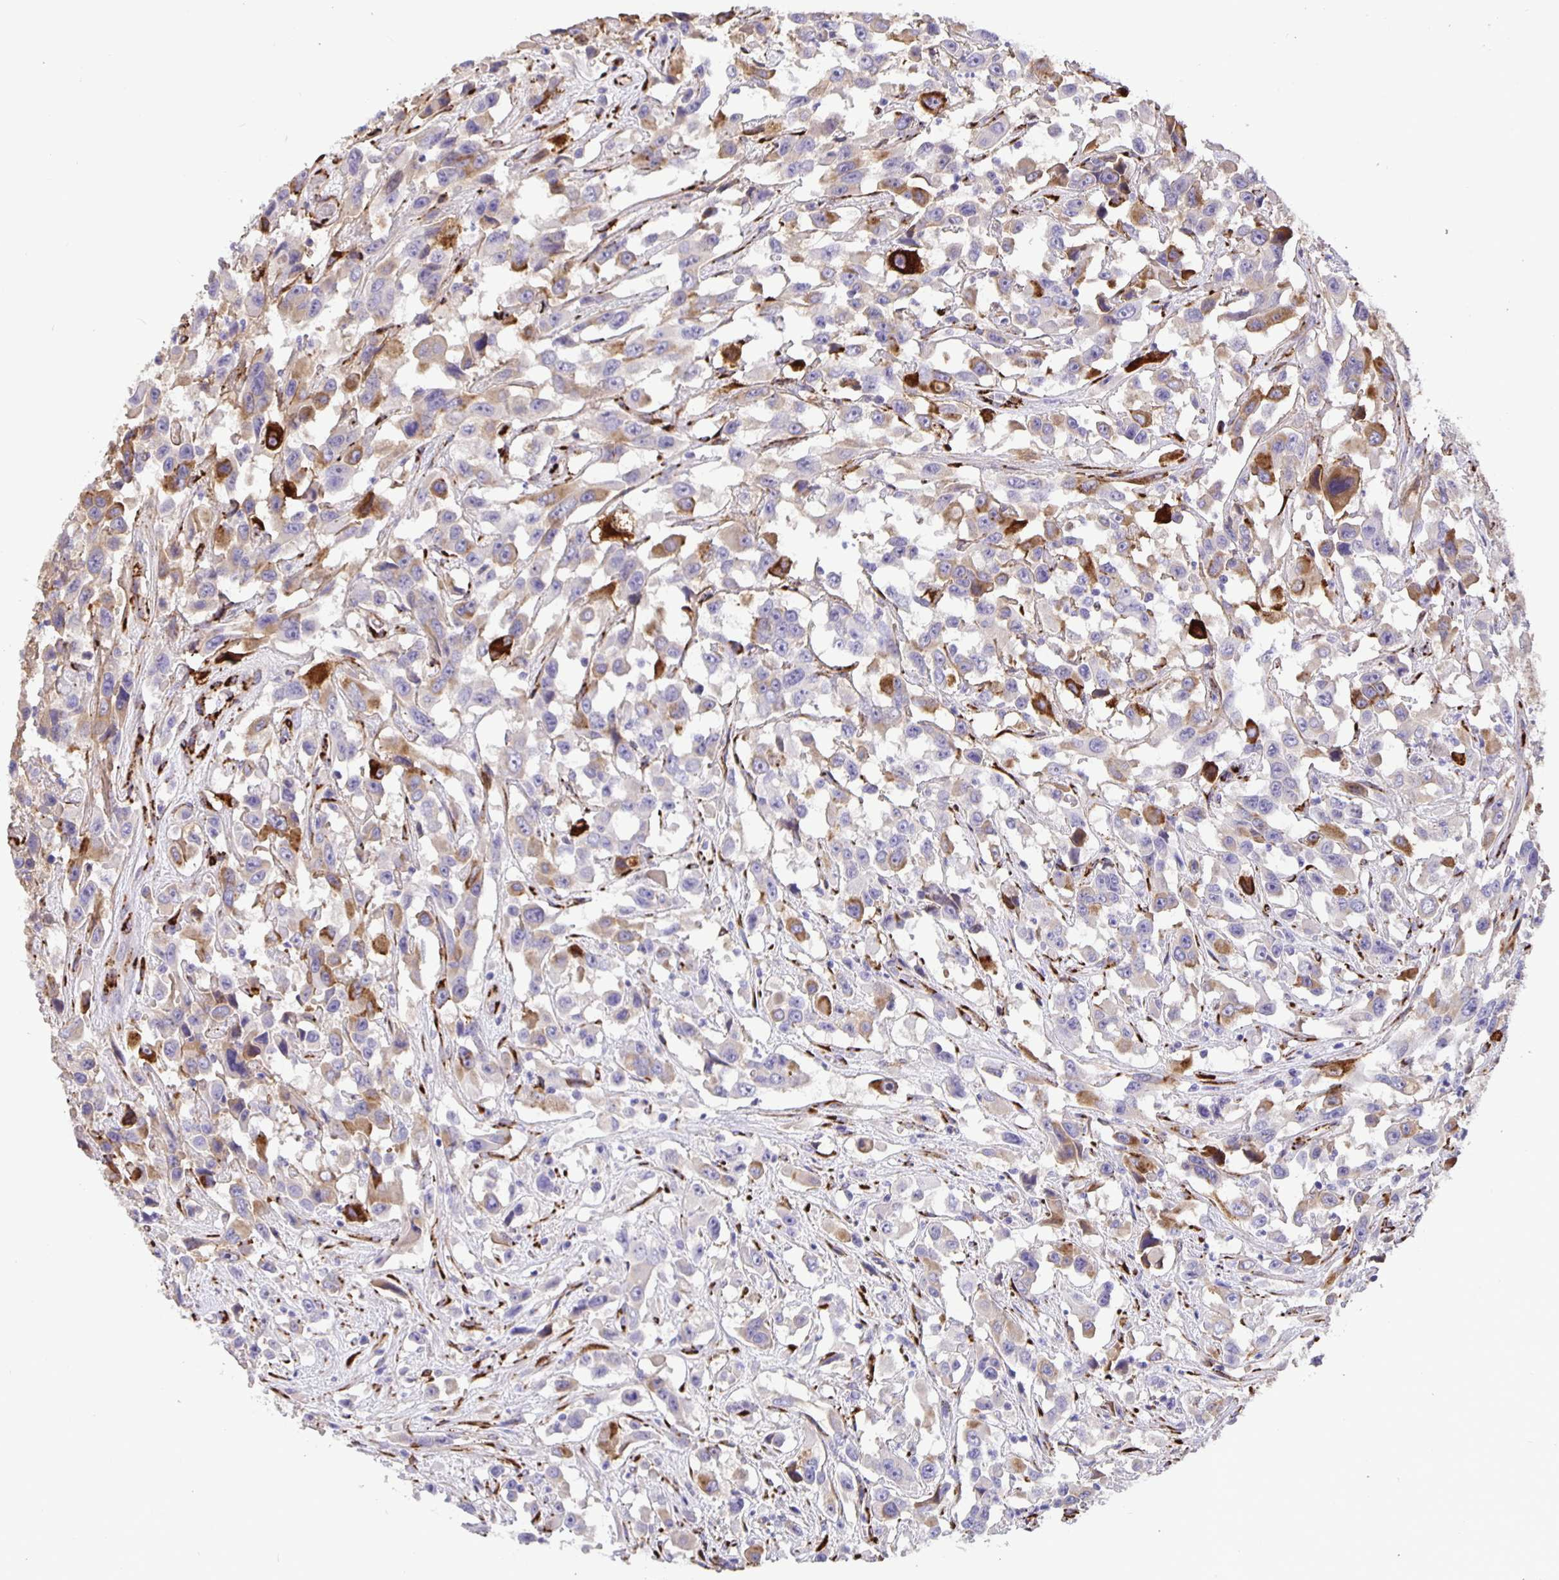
{"staining": {"intensity": "moderate", "quantity": "25%-75%", "location": "cytoplasmic/membranous"}, "tissue": "urothelial cancer", "cell_type": "Tumor cells", "image_type": "cancer", "snomed": [{"axis": "morphology", "description": "Urothelial carcinoma, High grade"}, {"axis": "topography", "description": "Urinary bladder"}], "caption": "About 25%-75% of tumor cells in human high-grade urothelial carcinoma reveal moderate cytoplasmic/membranous protein positivity as visualized by brown immunohistochemical staining.", "gene": "EML6", "patient": {"sex": "male", "age": 53}}